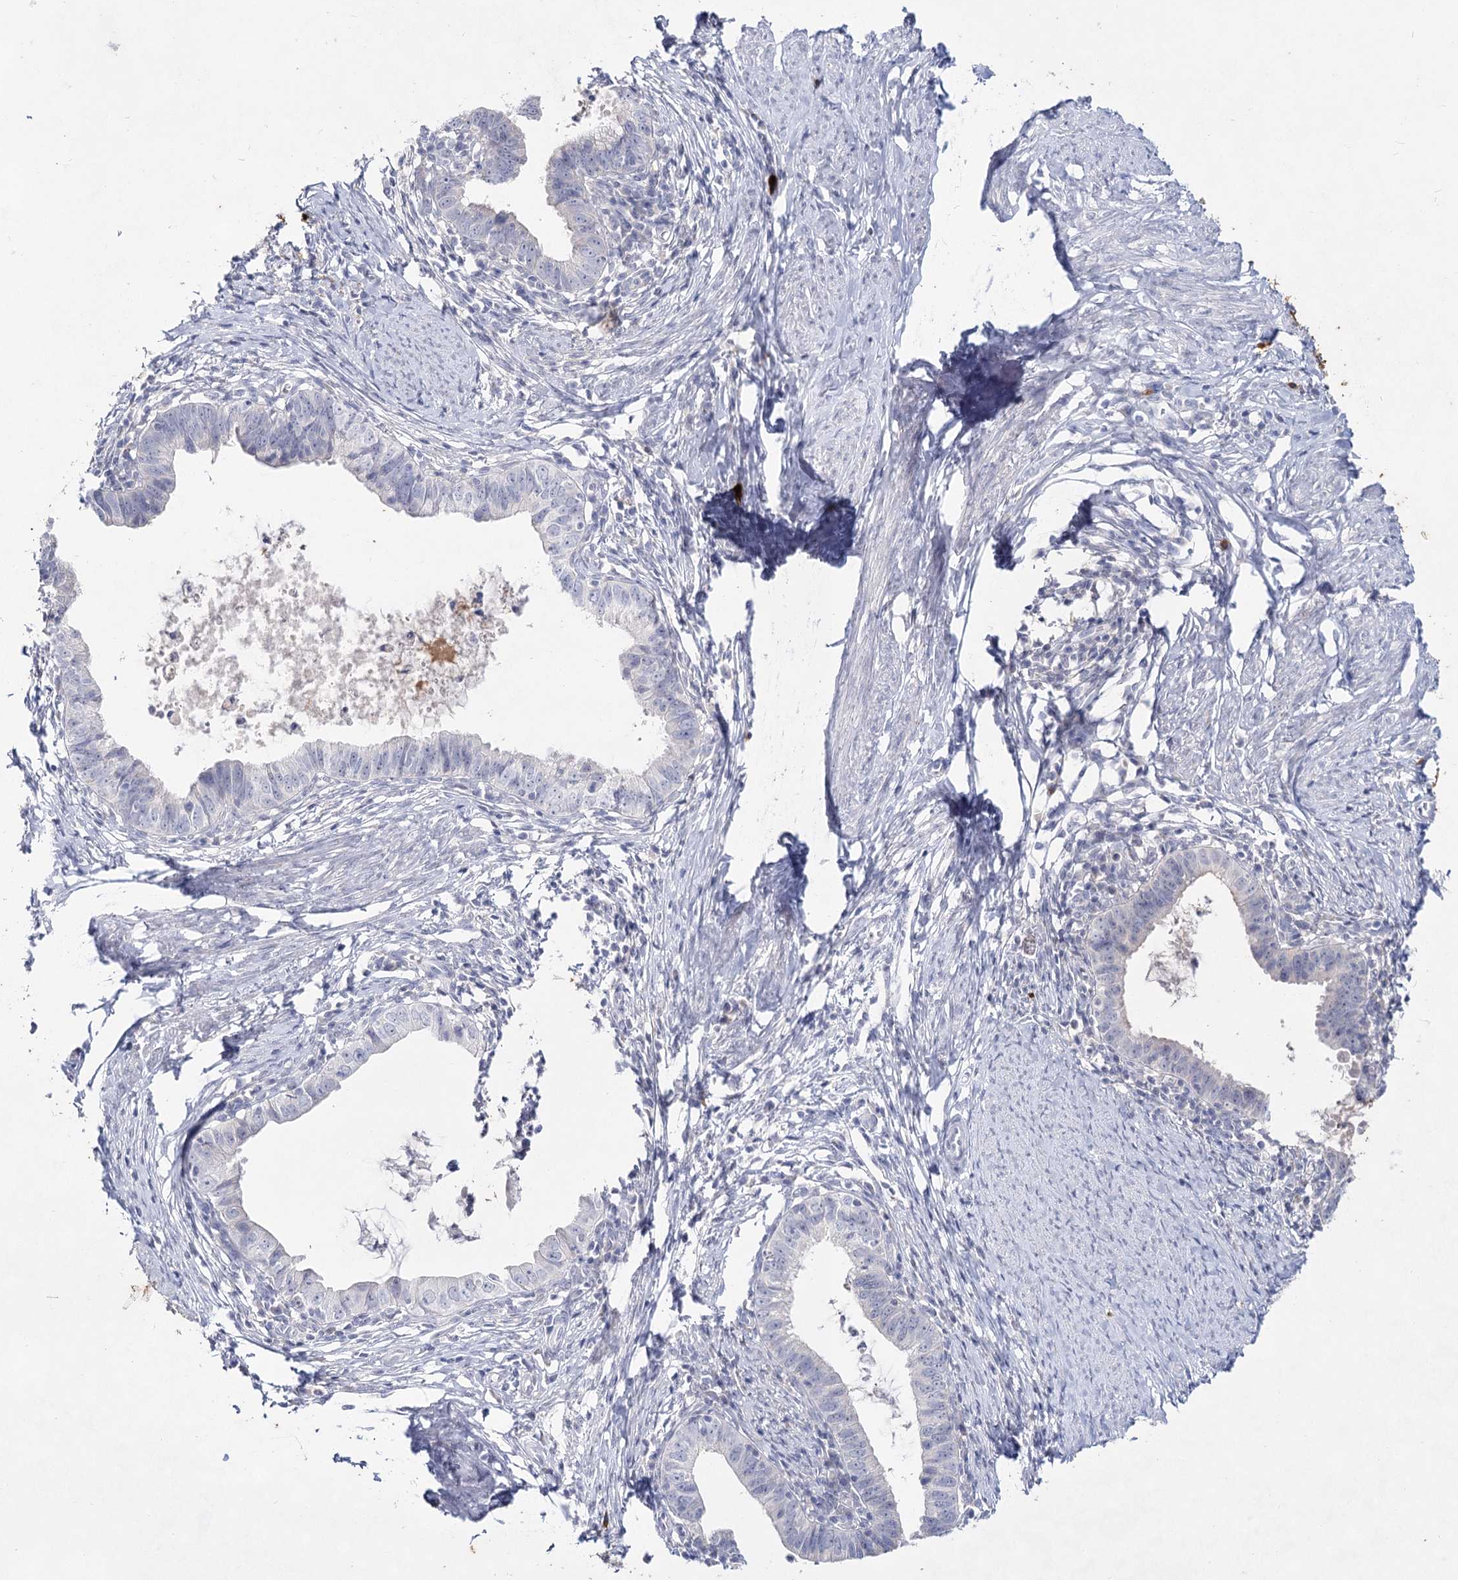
{"staining": {"intensity": "negative", "quantity": "none", "location": "none"}, "tissue": "cervical cancer", "cell_type": "Tumor cells", "image_type": "cancer", "snomed": [{"axis": "morphology", "description": "Adenocarcinoma, NOS"}, {"axis": "topography", "description": "Cervix"}], "caption": "There is no significant staining in tumor cells of cervical cancer.", "gene": "CCDC73", "patient": {"sex": "female", "age": 36}}